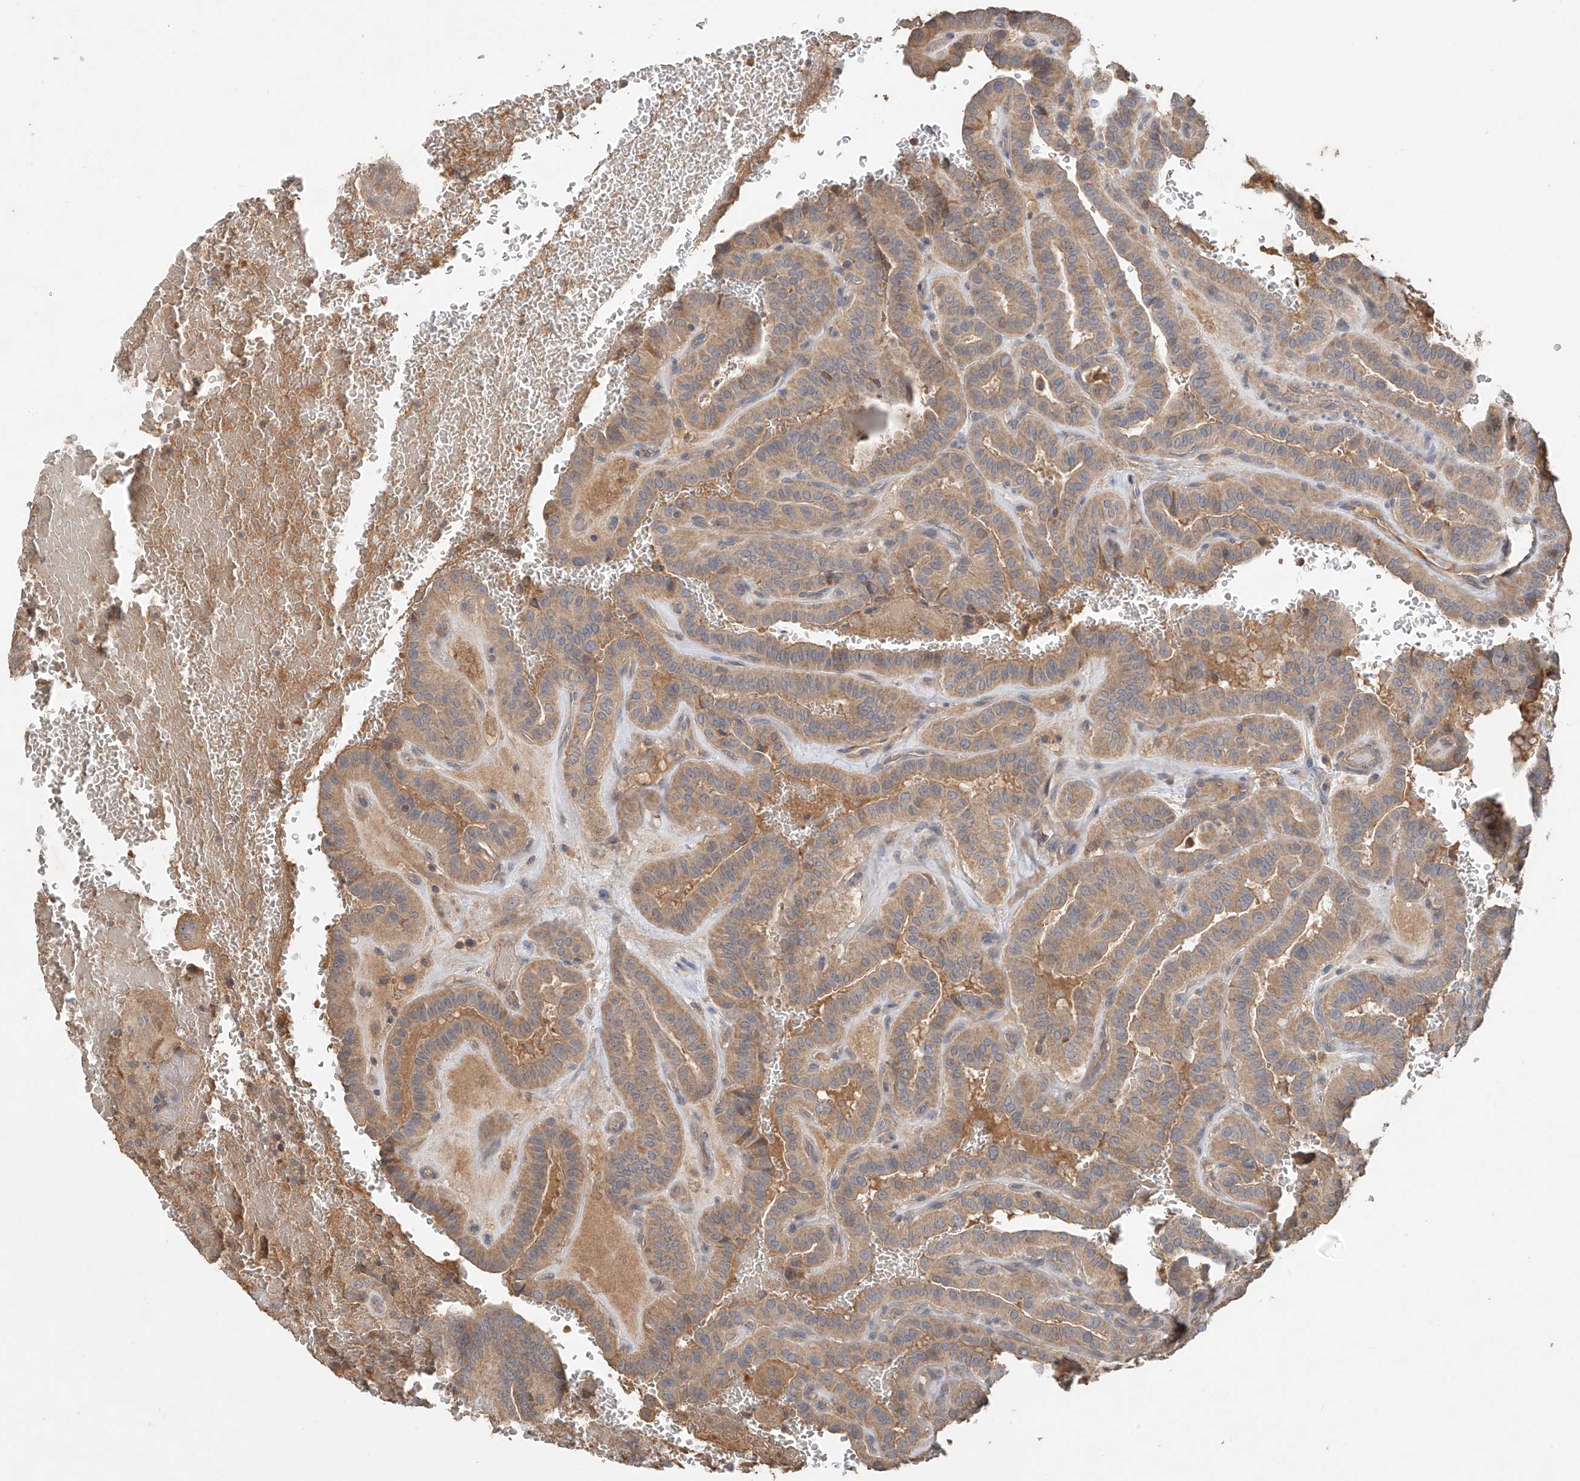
{"staining": {"intensity": "moderate", "quantity": ">75%", "location": "cytoplasmic/membranous"}, "tissue": "thyroid cancer", "cell_type": "Tumor cells", "image_type": "cancer", "snomed": [{"axis": "morphology", "description": "Papillary adenocarcinoma, NOS"}, {"axis": "topography", "description": "Thyroid gland"}], "caption": "Protein analysis of thyroid cancer (papillary adenocarcinoma) tissue shows moderate cytoplasmic/membranous staining in about >75% of tumor cells. The staining is performed using DAB brown chromogen to label protein expression. The nuclei are counter-stained blue using hematoxylin.", "gene": "GNB1L", "patient": {"sex": "male", "age": 77}}